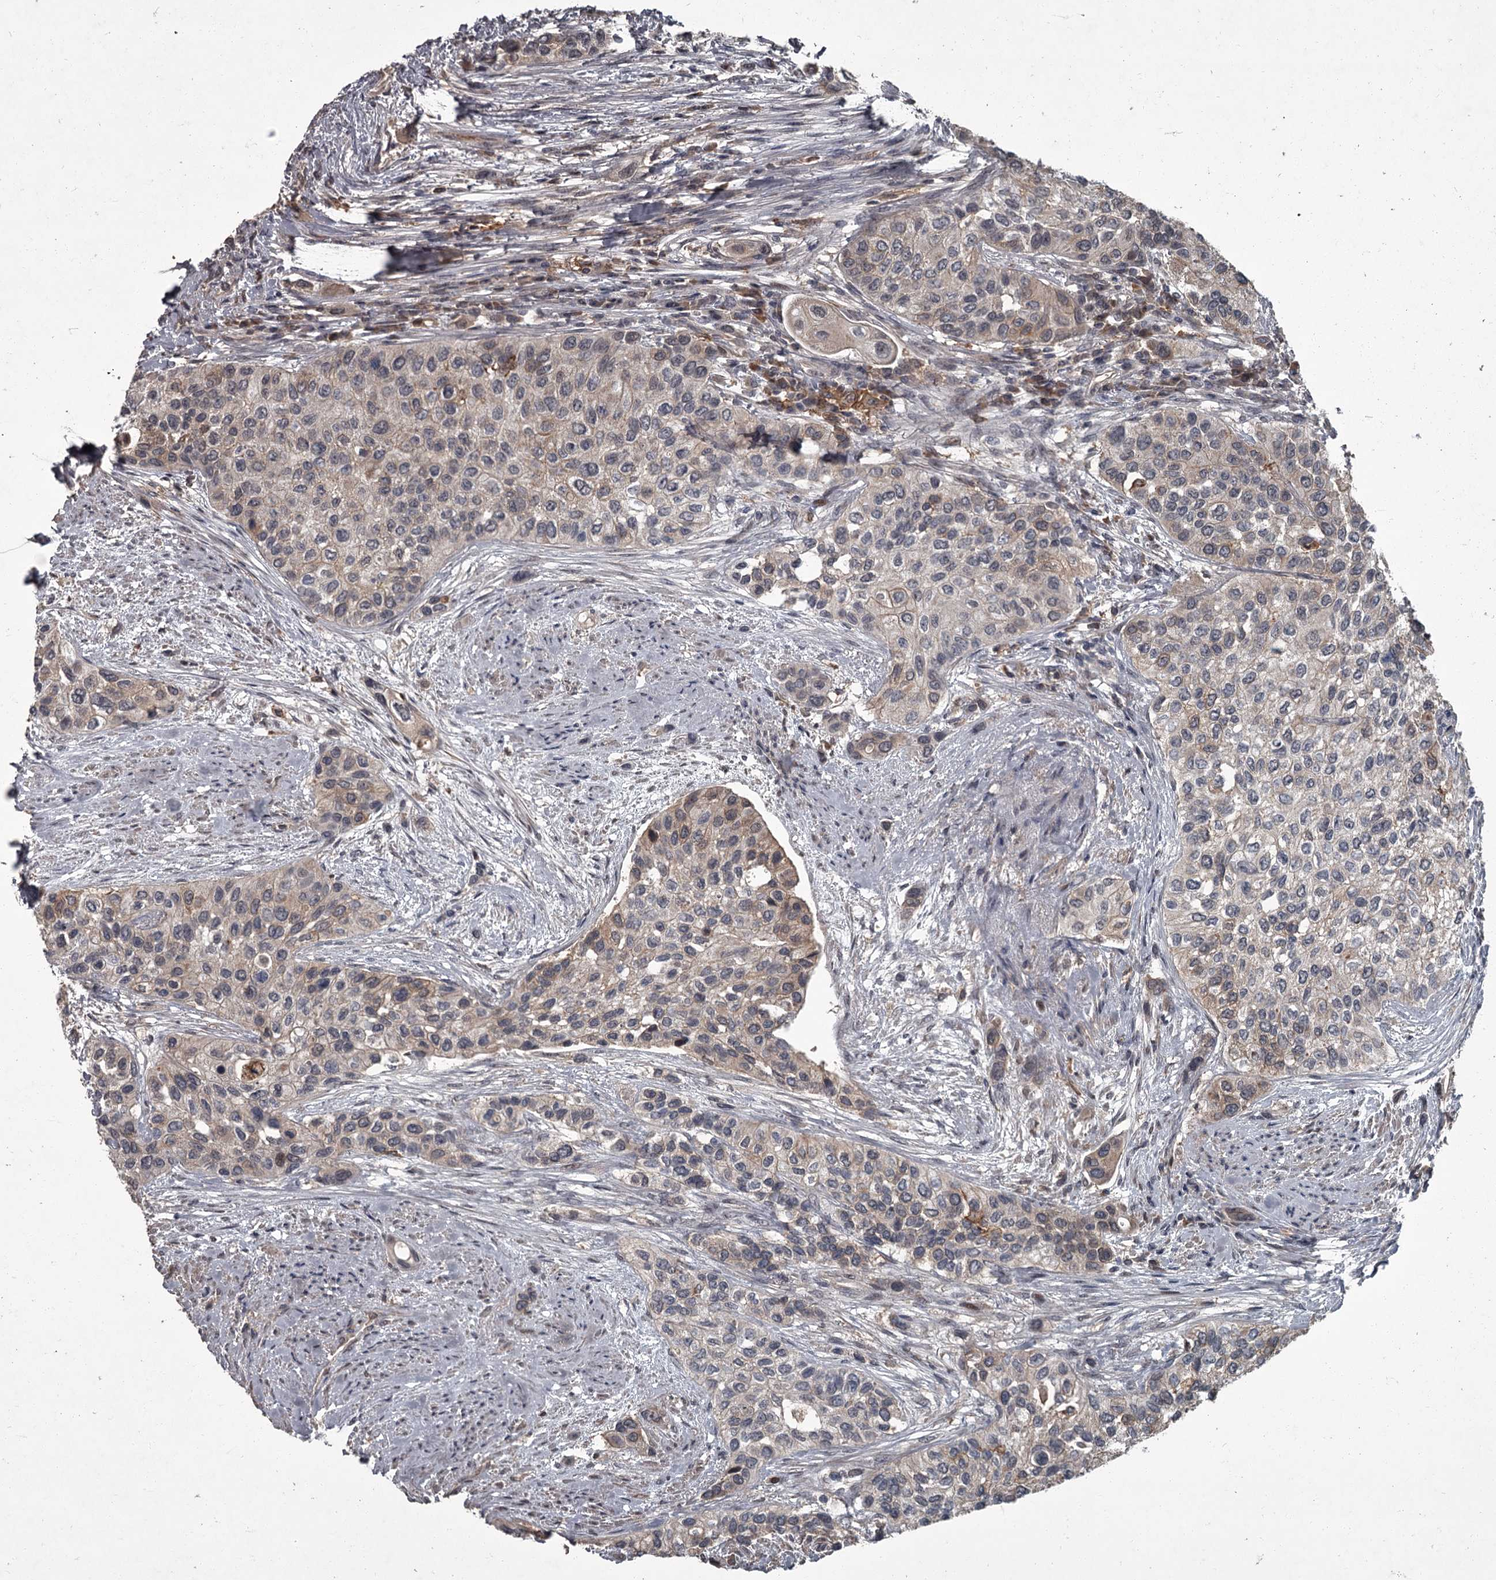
{"staining": {"intensity": "weak", "quantity": "<25%", "location": "cytoplasmic/membranous"}, "tissue": "urothelial cancer", "cell_type": "Tumor cells", "image_type": "cancer", "snomed": [{"axis": "morphology", "description": "Normal tissue, NOS"}, {"axis": "morphology", "description": "Urothelial carcinoma, High grade"}, {"axis": "topography", "description": "Vascular tissue"}, {"axis": "topography", "description": "Urinary bladder"}], "caption": "This is a image of IHC staining of urothelial cancer, which shows no positivity in tumor cells.", "gene": "FLVCR2", "patient": {"sex": "female", "age": 56}}